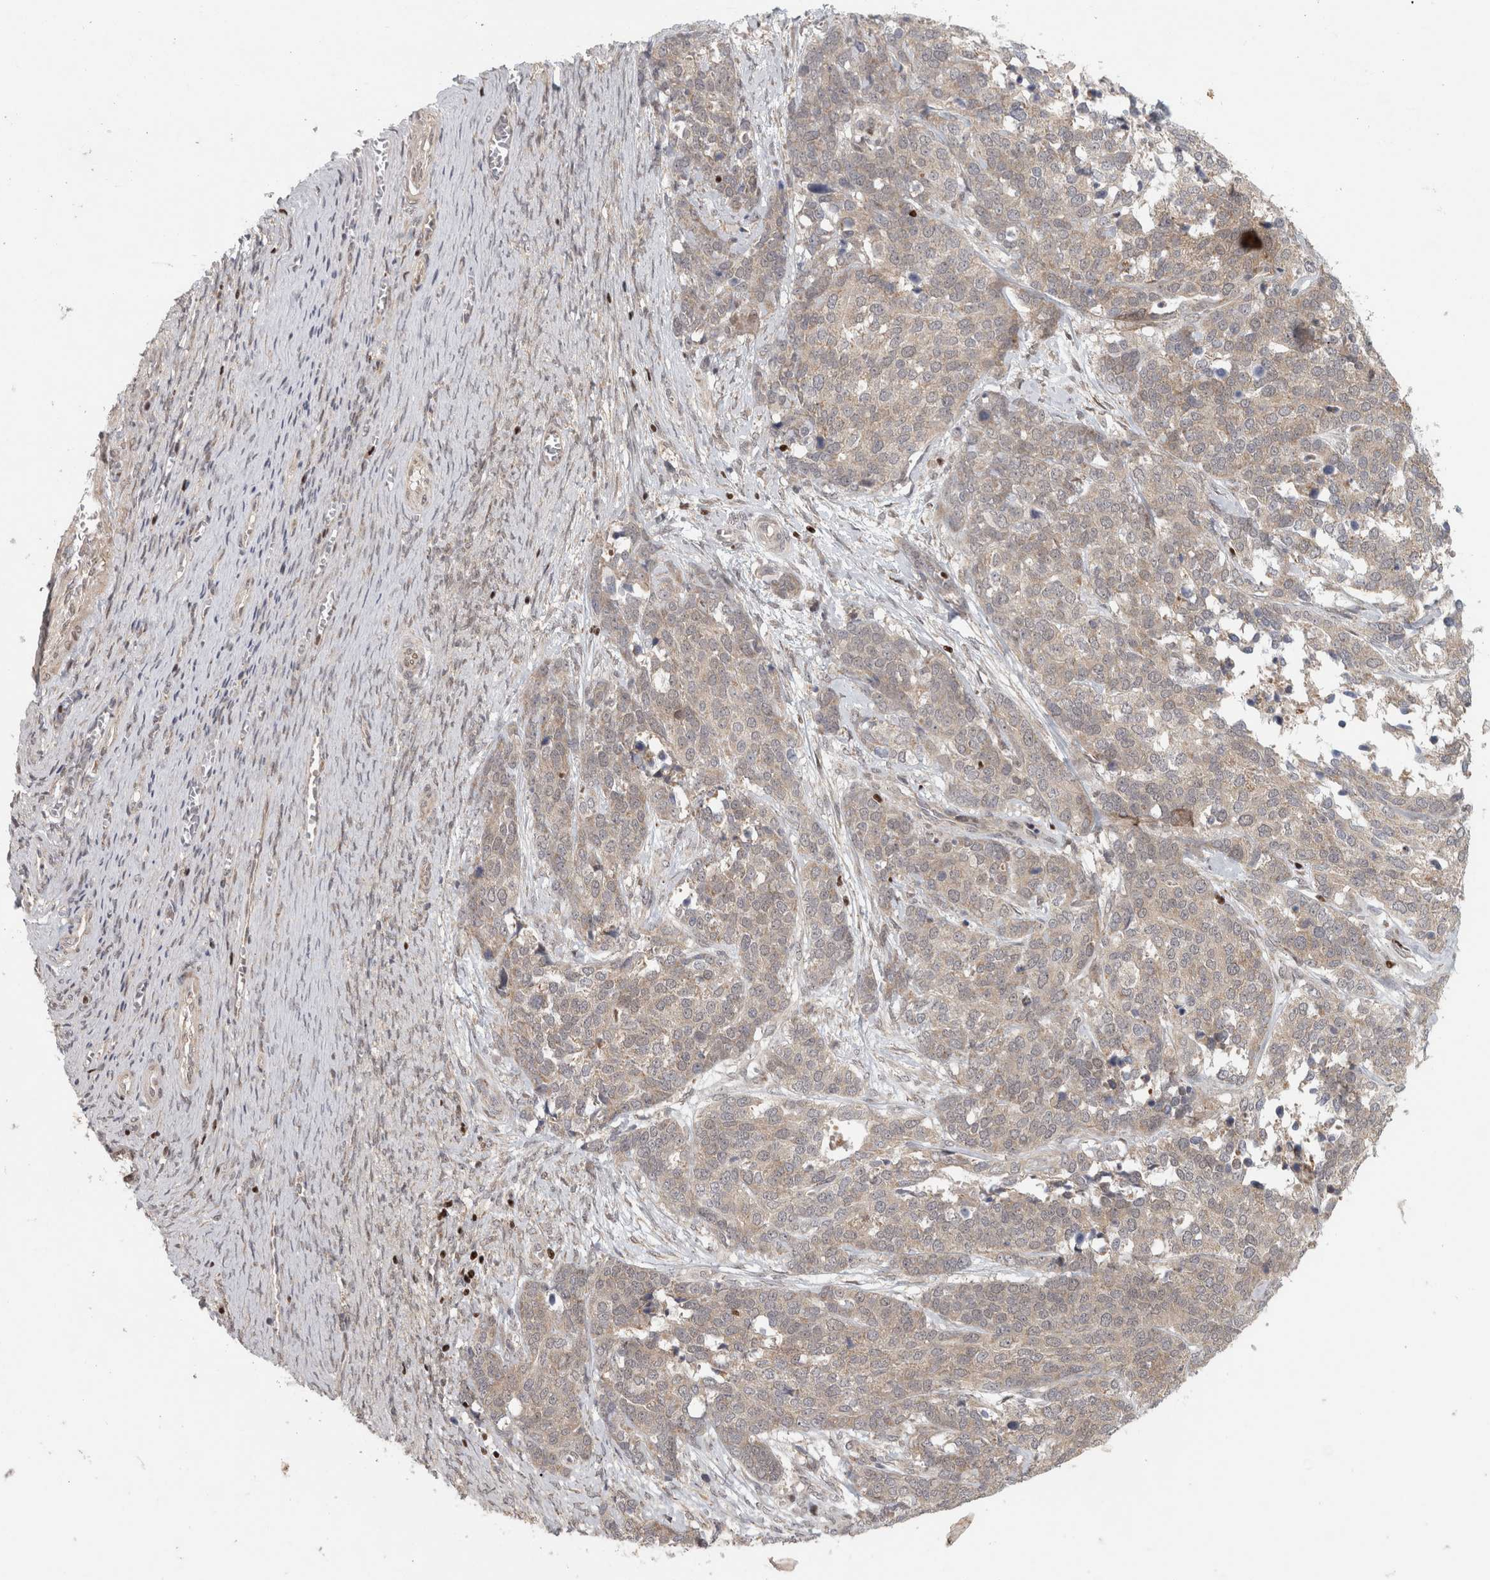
{"staining": {"intensity": "negative", "quantity": "none", "location": "none"}, "tissue": "ovarian cancer", "cell_type": "Tumor cells", "image_type": "cancer", "snomed": [{"axis": "morphology", "description": "Cystadenocarcinoma, serous, NOS"}, {"axis": "topography", "description": "Ovary"}], "caption": "IHC micrograph of neoplastic tissue: ovarian cancer stained with DAB exhibits no significant protein positivity in tumor cells.", "gene": "KDM8", "patient": {"sex": "female", "age": 44}}